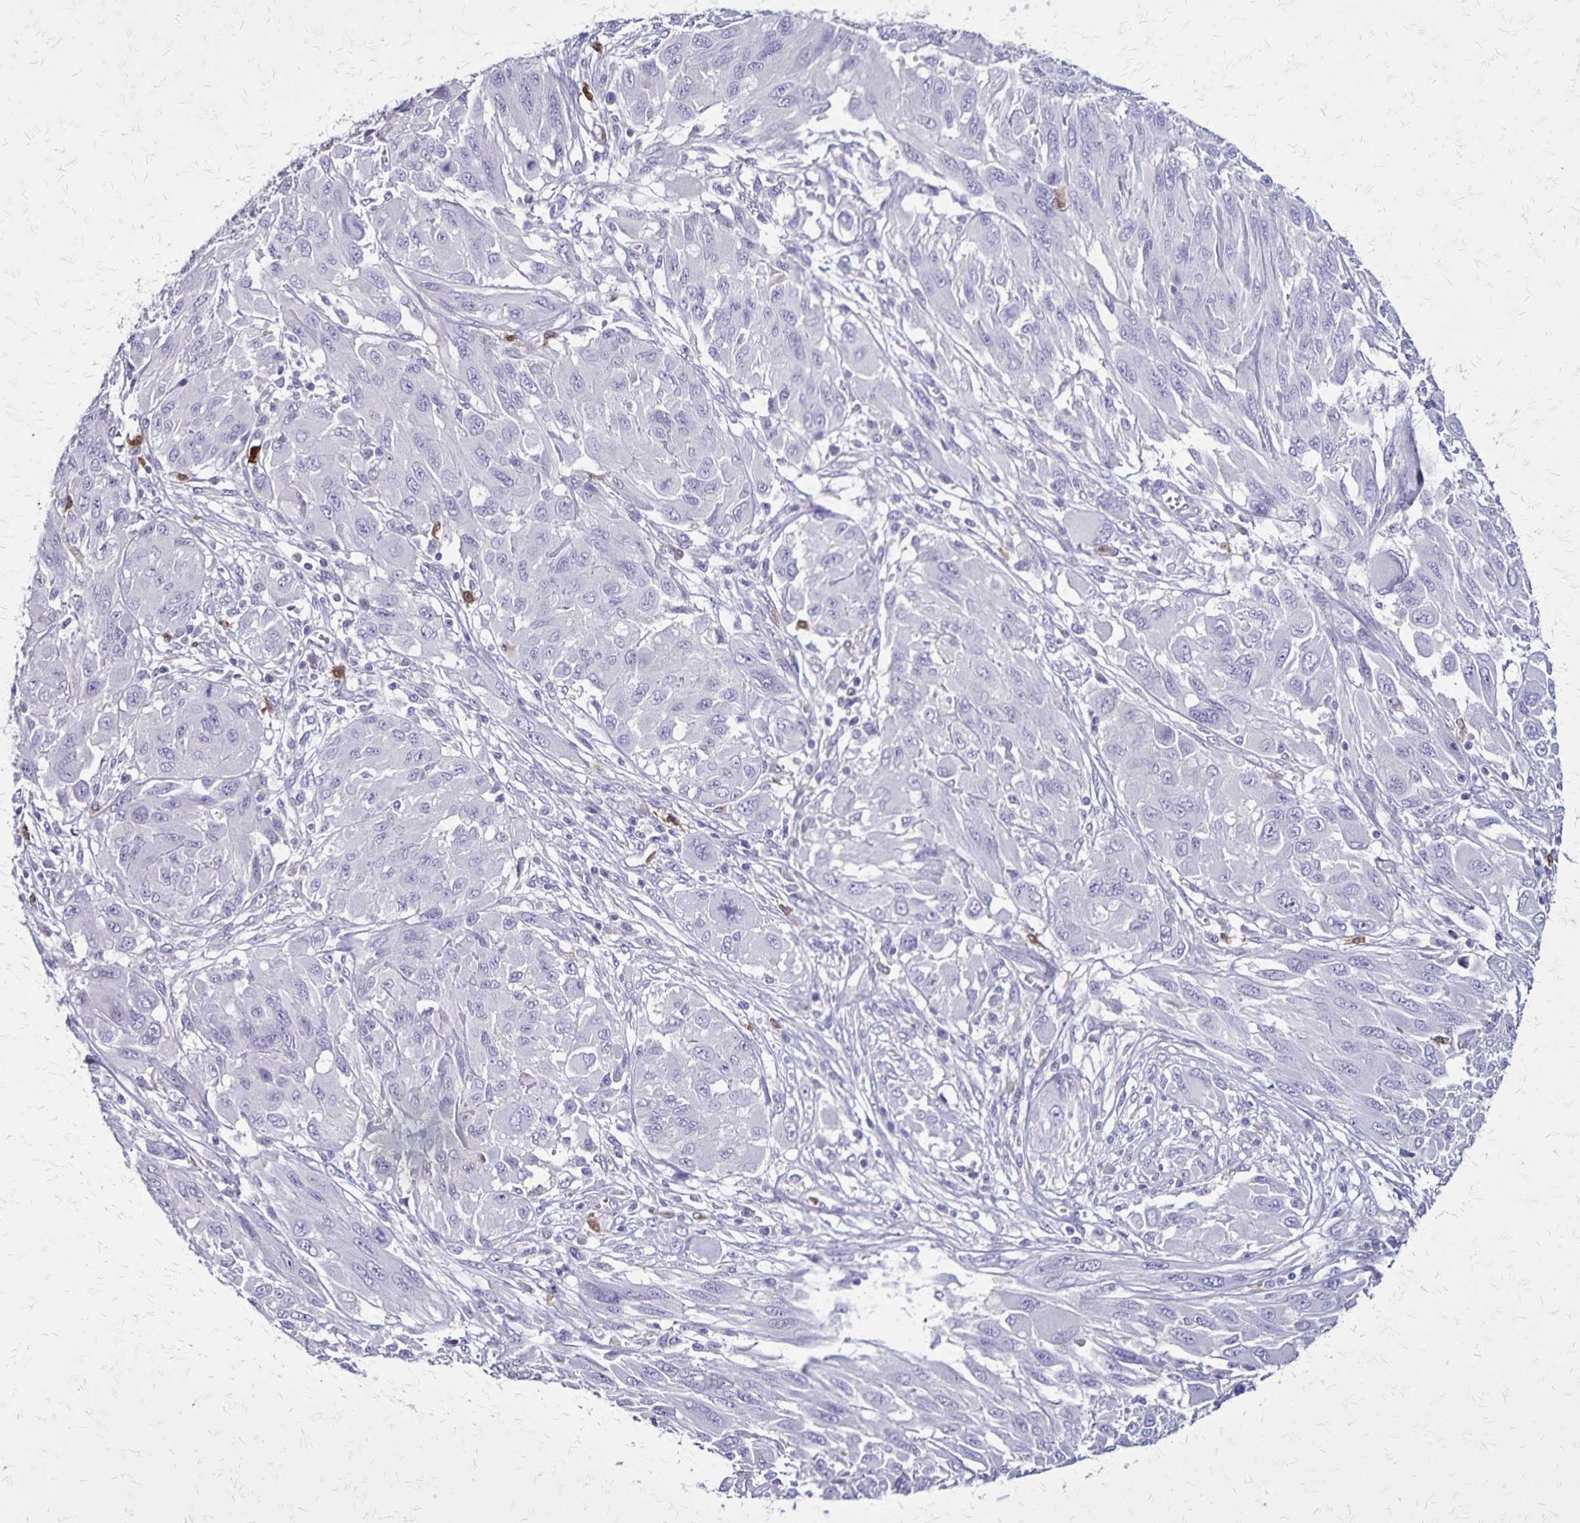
{"staining": {"intensity": "negative", "quantity": "none", "location": "none"}, "tissue": "melanoma", "cell_type": "Tumor cells", "image_type": "cancer", "snomed": [{"axis": "morphology", "description": "Malignant melanoma, NOS"}, {"axis": "topography", "description": "Skin"}], "caption": "A histopathology image of melanoma stained for a protein demonstrates no brown staining in tumor cells.", "gene": "ULBP3", "patient": {"sex": "female", "age": 91}}